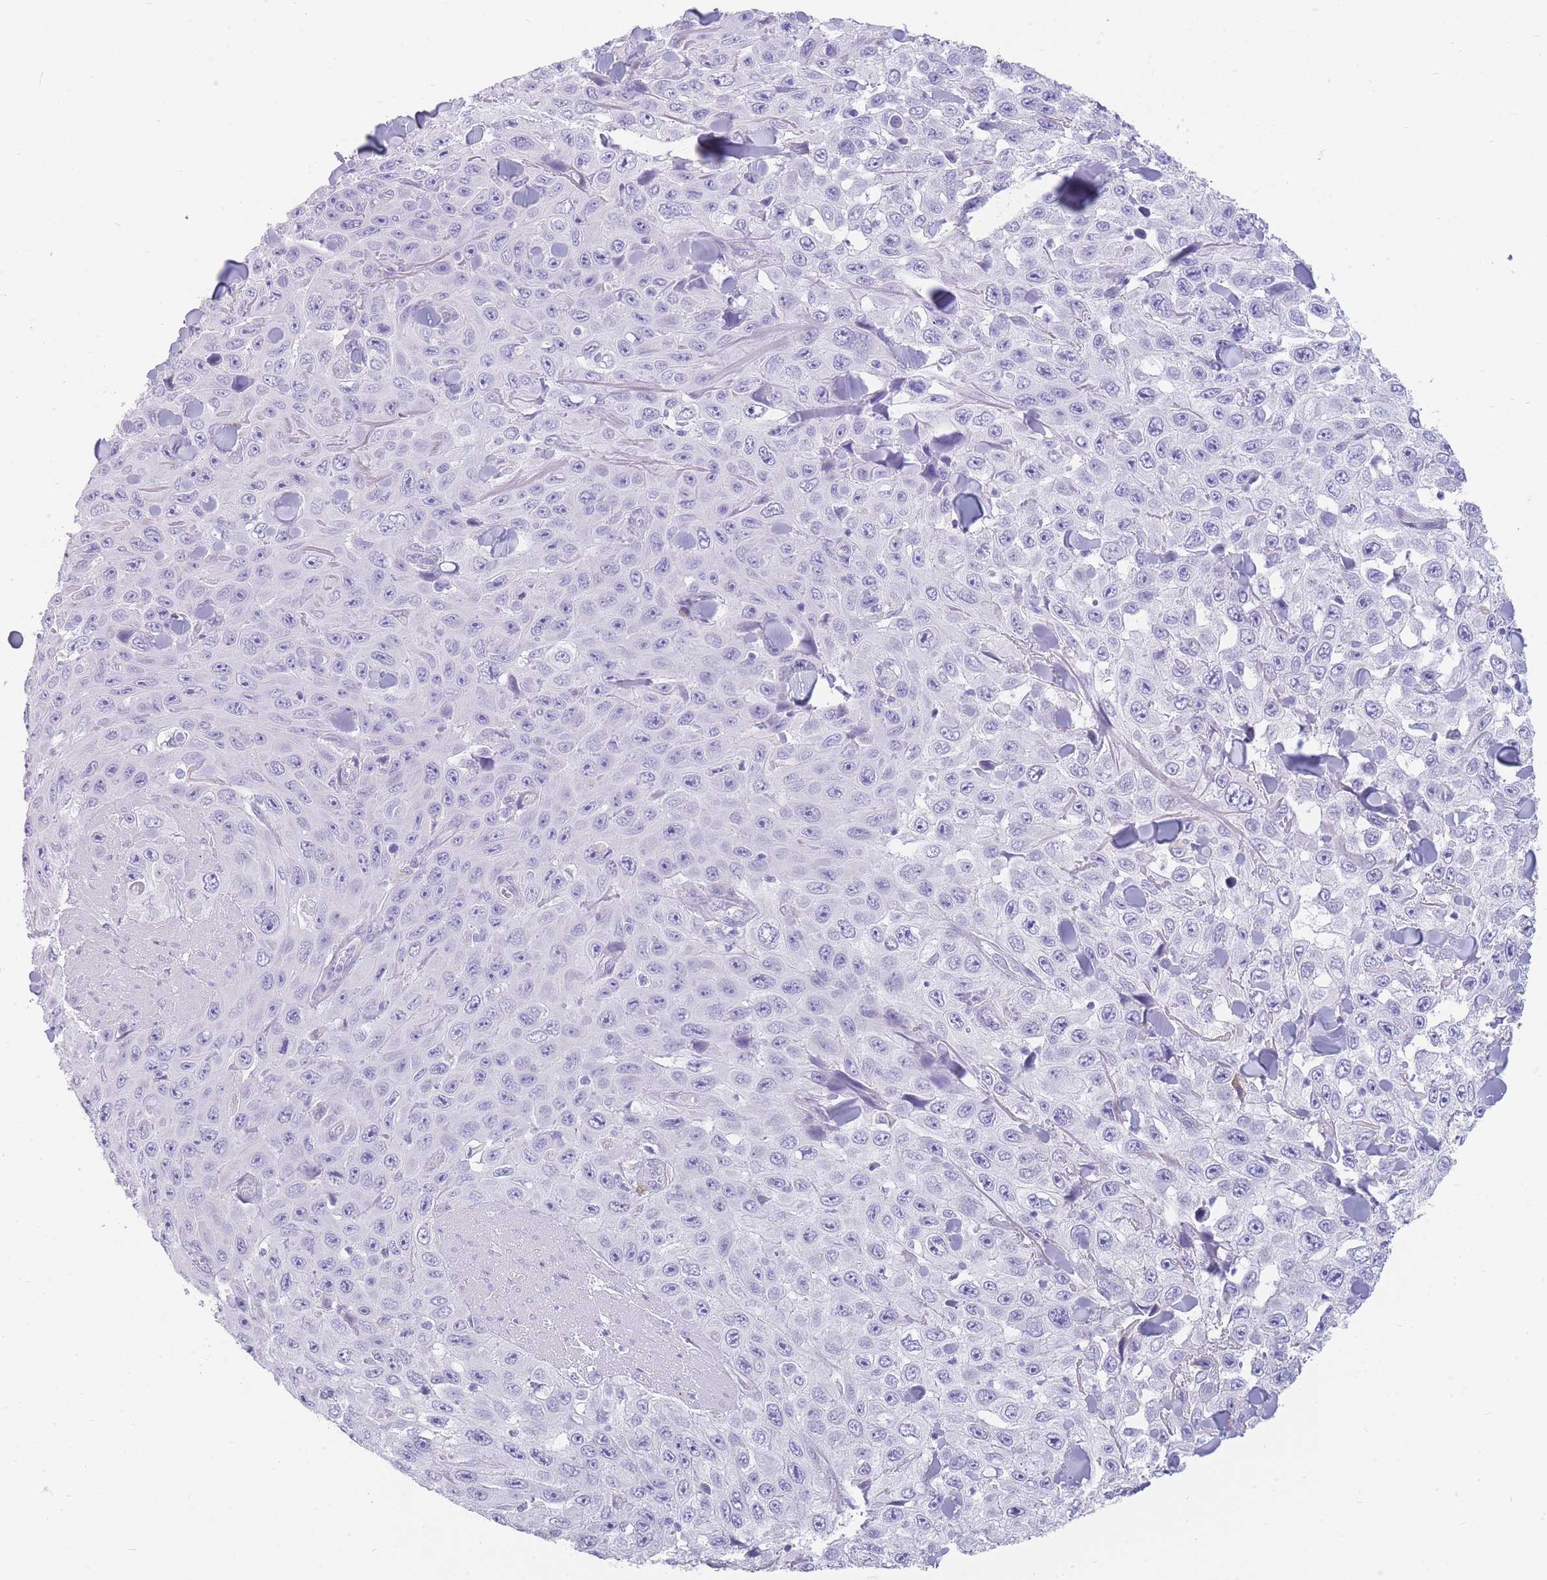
{"staining": {"intensity": "negative", "quantity": "none", "location": "none"}, "tissue": "skin cancer", "cell_type": "Tumor cells", "image_type": "cancer", "snomed": [{"axis": "morphology", "description": "Squamous cell carcinoma, NOS"}, {"axis": "topography", "description": "Skin"}], "caption": "Tumor cells show no significant protein staining in skin cancer.", "gene": "UPK1A", "patient": {"sex": "male", "age": 82}}